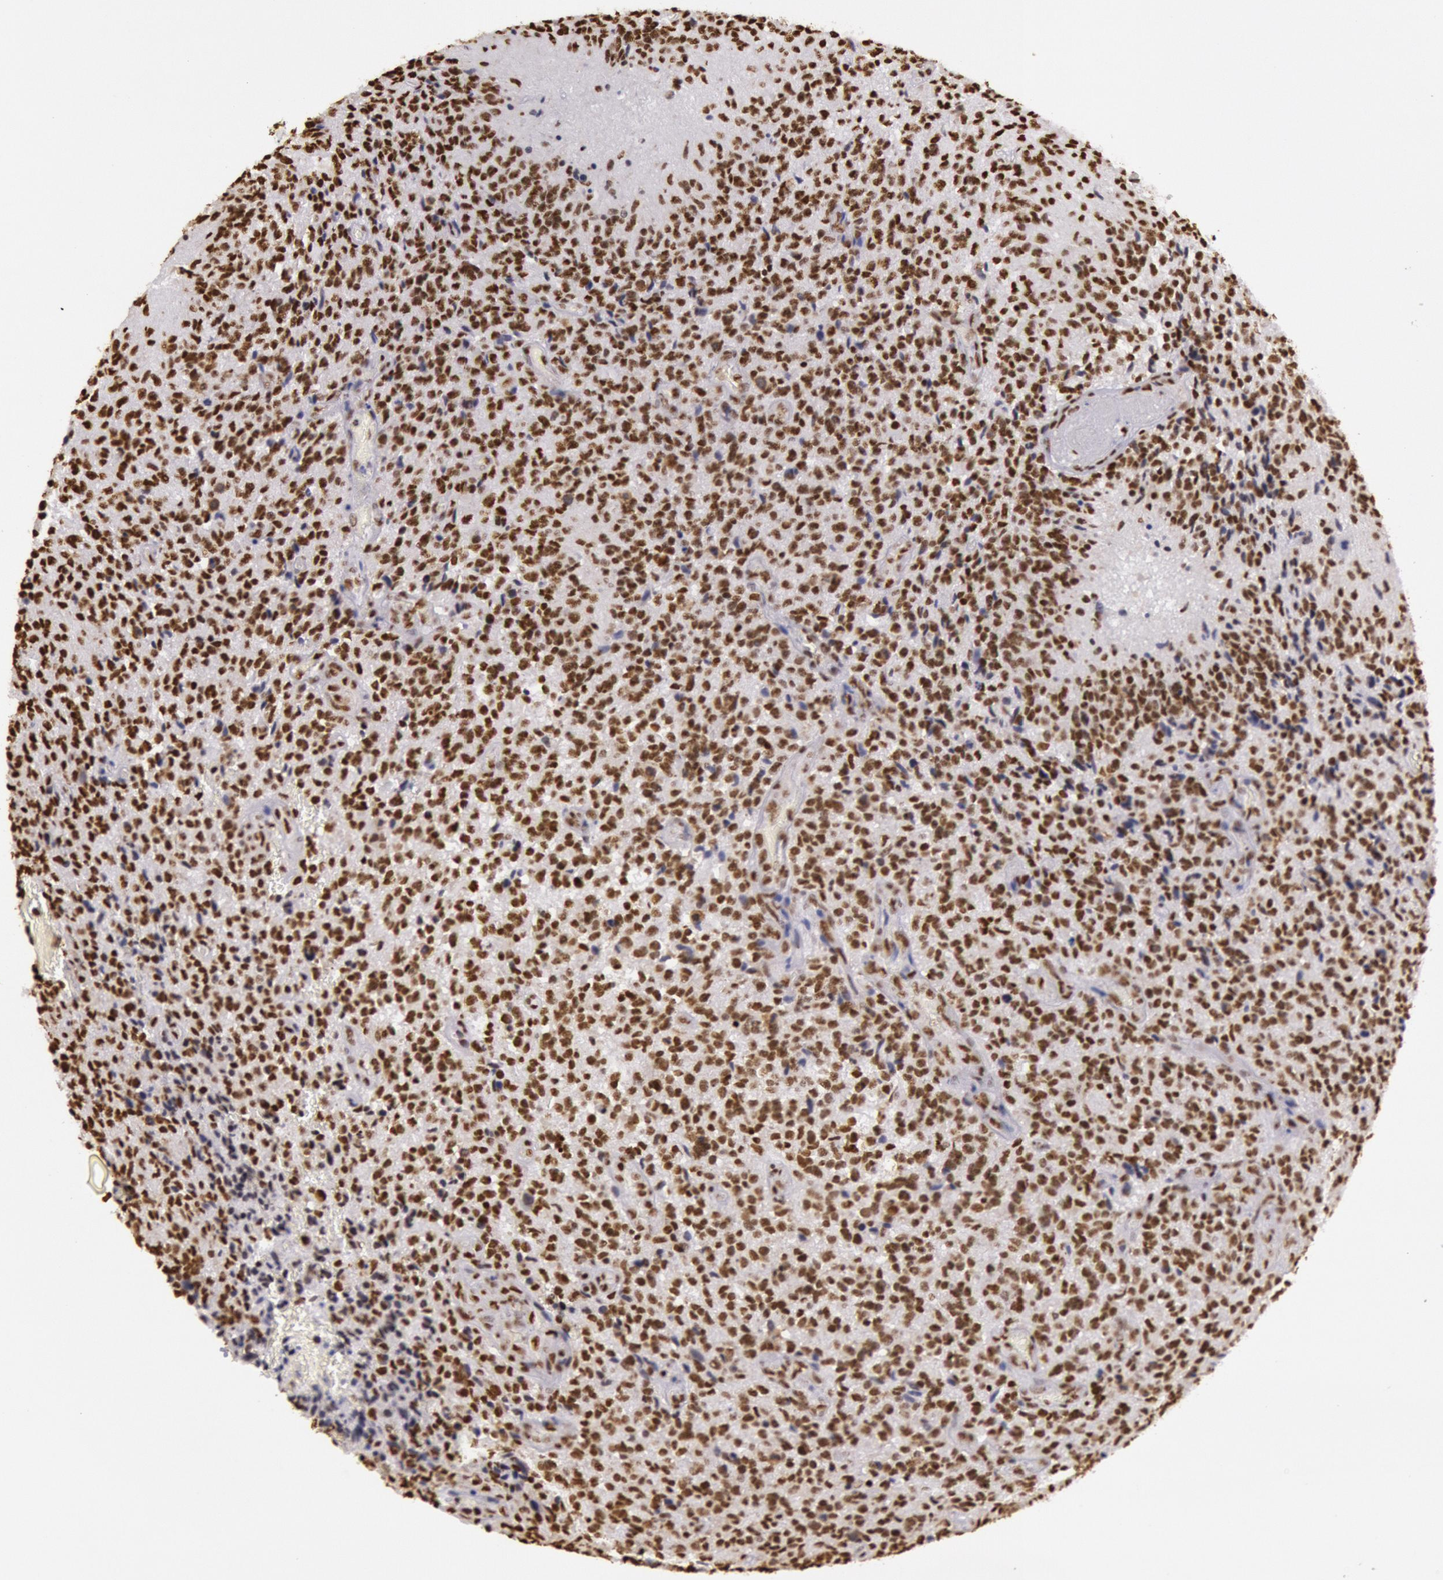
{"staining": {"intensity": "strong", "quantity": ">75%", "location": "nuclear"}, "tissue": "glioma", "cell_type": "Tumor cells", "image_type": "cancer", "snomed": [{"axis": "morphology", "description": "Glioma, malignant, High grade"}, {"axis": "topography", "description": "Brain"}], "caption": "A brown stain labels strong nuclear staining of a protein in glioma tumor cells.", "gene": "HNRNPH2", "patient": {"sex": "male", "age": 36}}